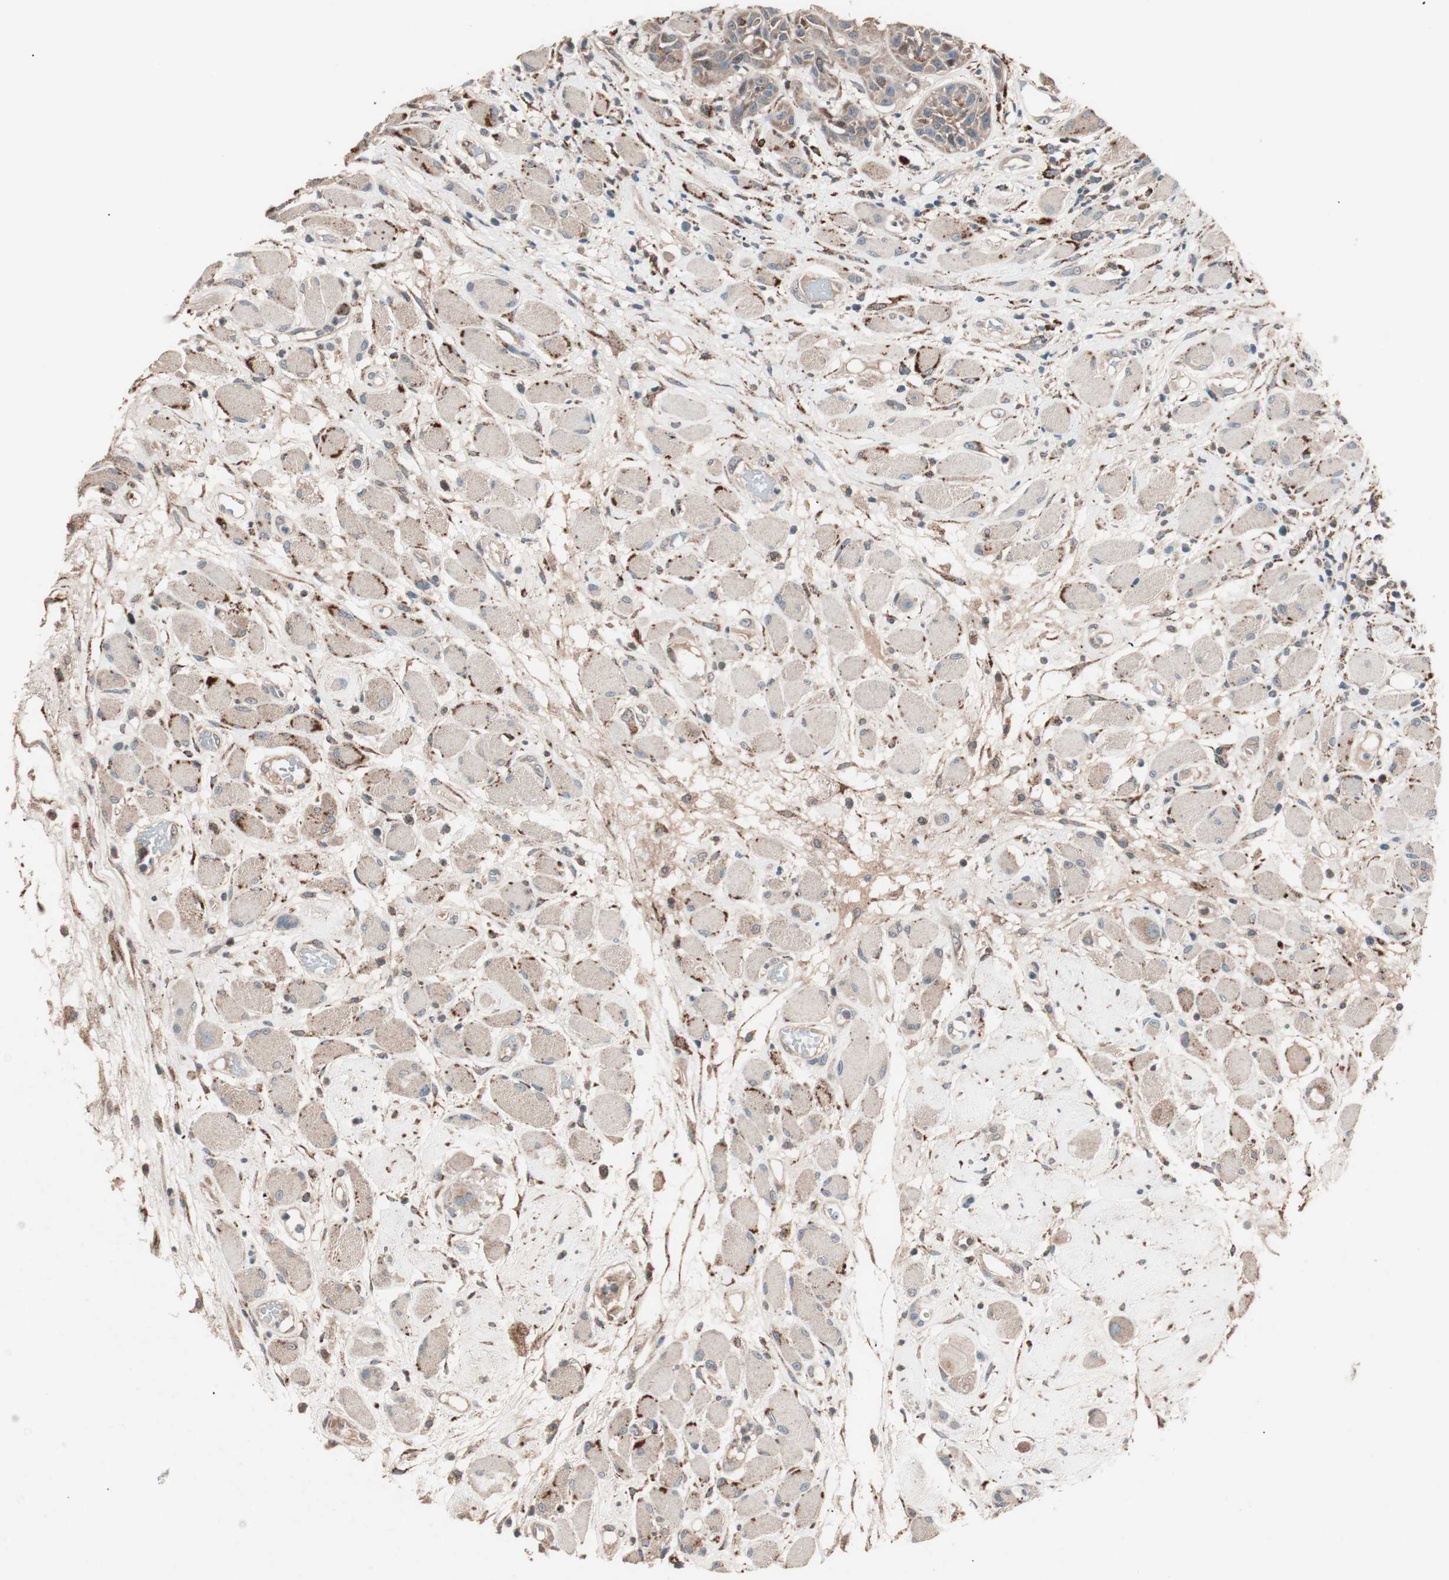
{"staining": {"intensity": "moderate", "quantity": ">75%", "location": "cytoplasmic/membranous"}, "tissue": "head and neck cancer", "cell_type": "Tumor cells", "image_type": "cancer", "snomed": [{"axis": "morphology", "description": "Squamous cell carcinoma, NOS"}, {"axis": "topography", "description": "Head-Neck"}], "caption": "High-power microscopy captured an IHC micrograph of head and neck cancer, revealing moderate cytoplasmic/membranous expression in approximately >75% of tumor cells. The protein is shown in brown color, while the nuclei are stained blue.", "gene": "NFRKB", "patient": {"sex": "male", "age": 62}}